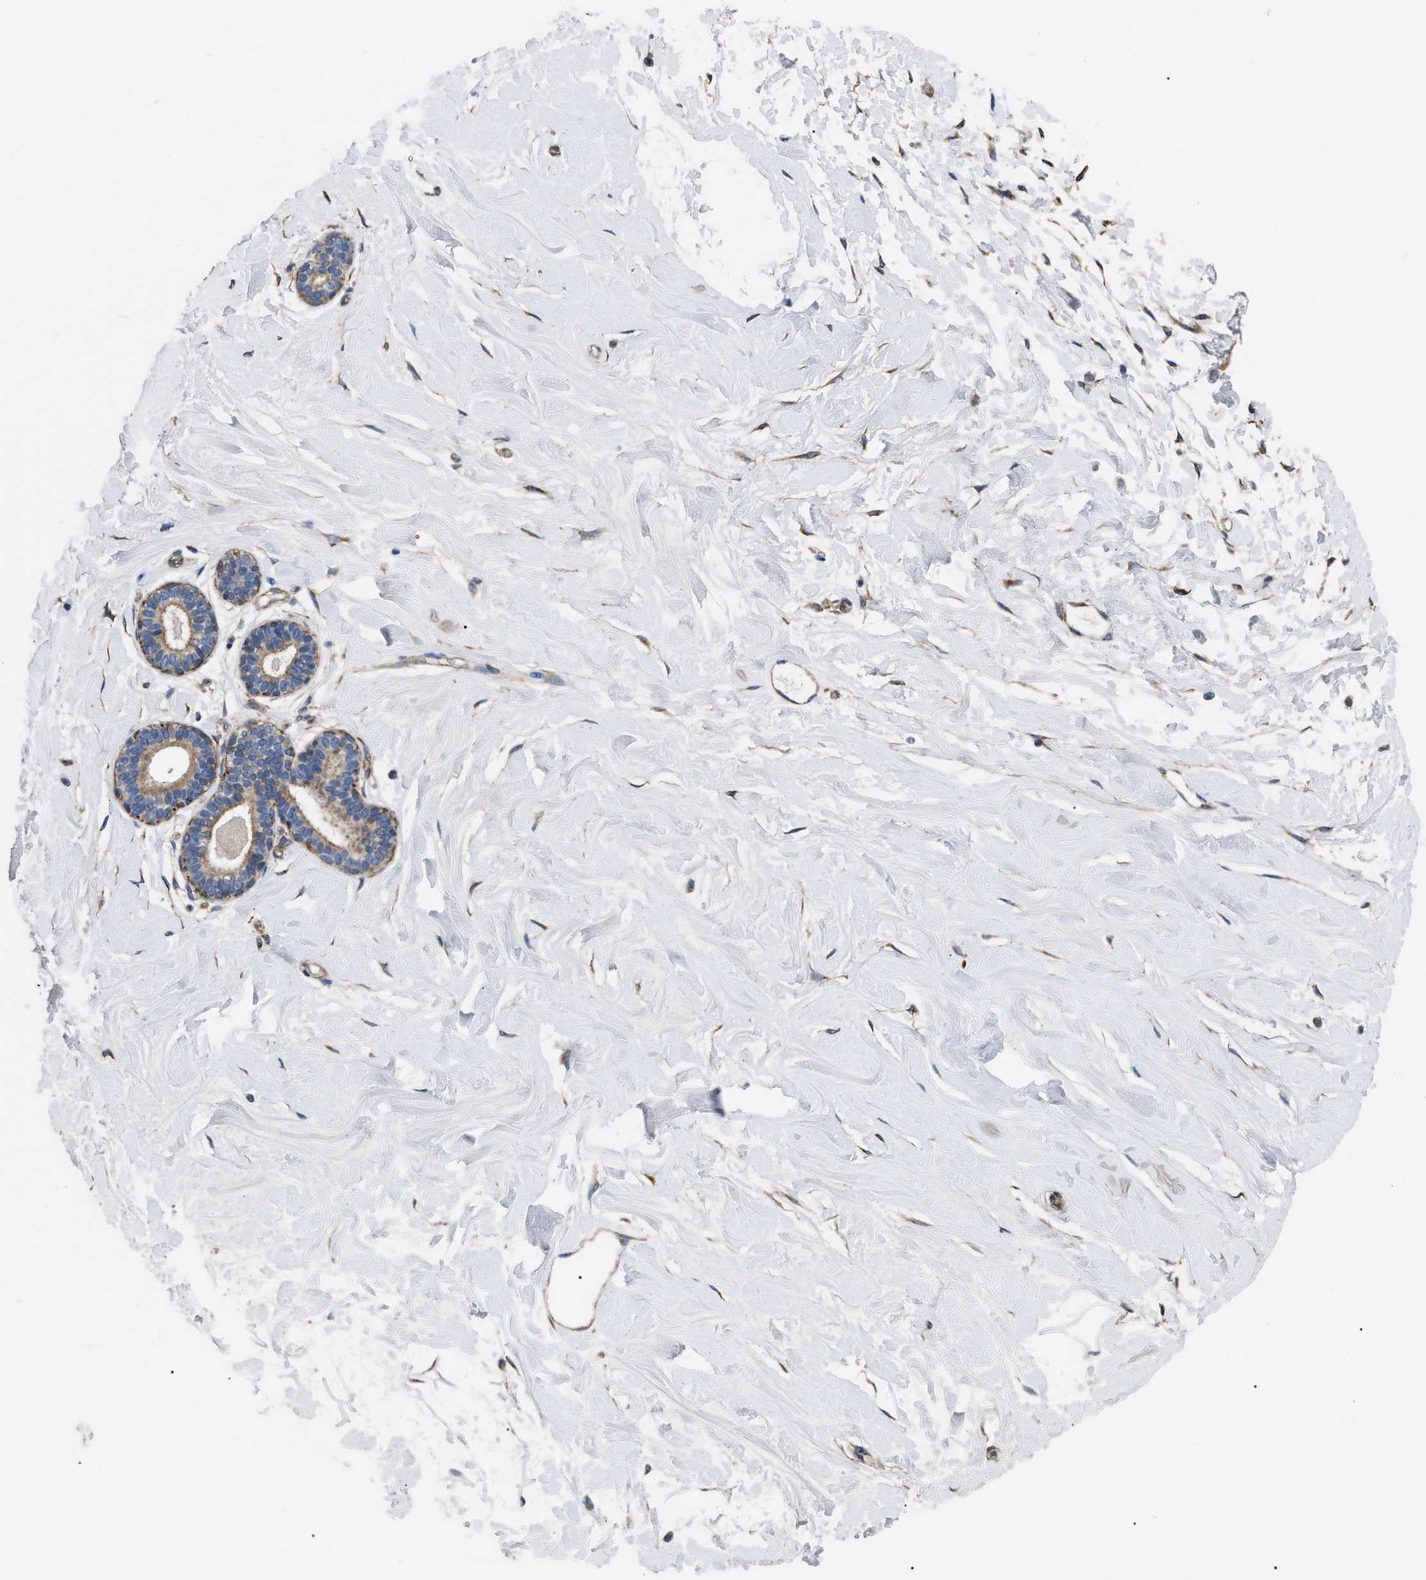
{"staining": {"intensity": "weak", "quantity": "<25%", "location": "cytoplasmic/membranous"}, "tissue": "breast", "cell_type": "Adipocytes", "image_type": "normal", "snomed": [{"axis": "morphology", "description": "Normal tissue, NOS"}, {"axis": "morphology", "description": "Lobular carcinoma"}, {"axis": "topography", "description": "Breast"}], "caption": "Immunohistochemistry micrograph of normal breast: breast stained with DAB displays no significant protein expression in adipocytes.", "gene": "MYO10", "patient": {"sex": "female", "age": 59}}